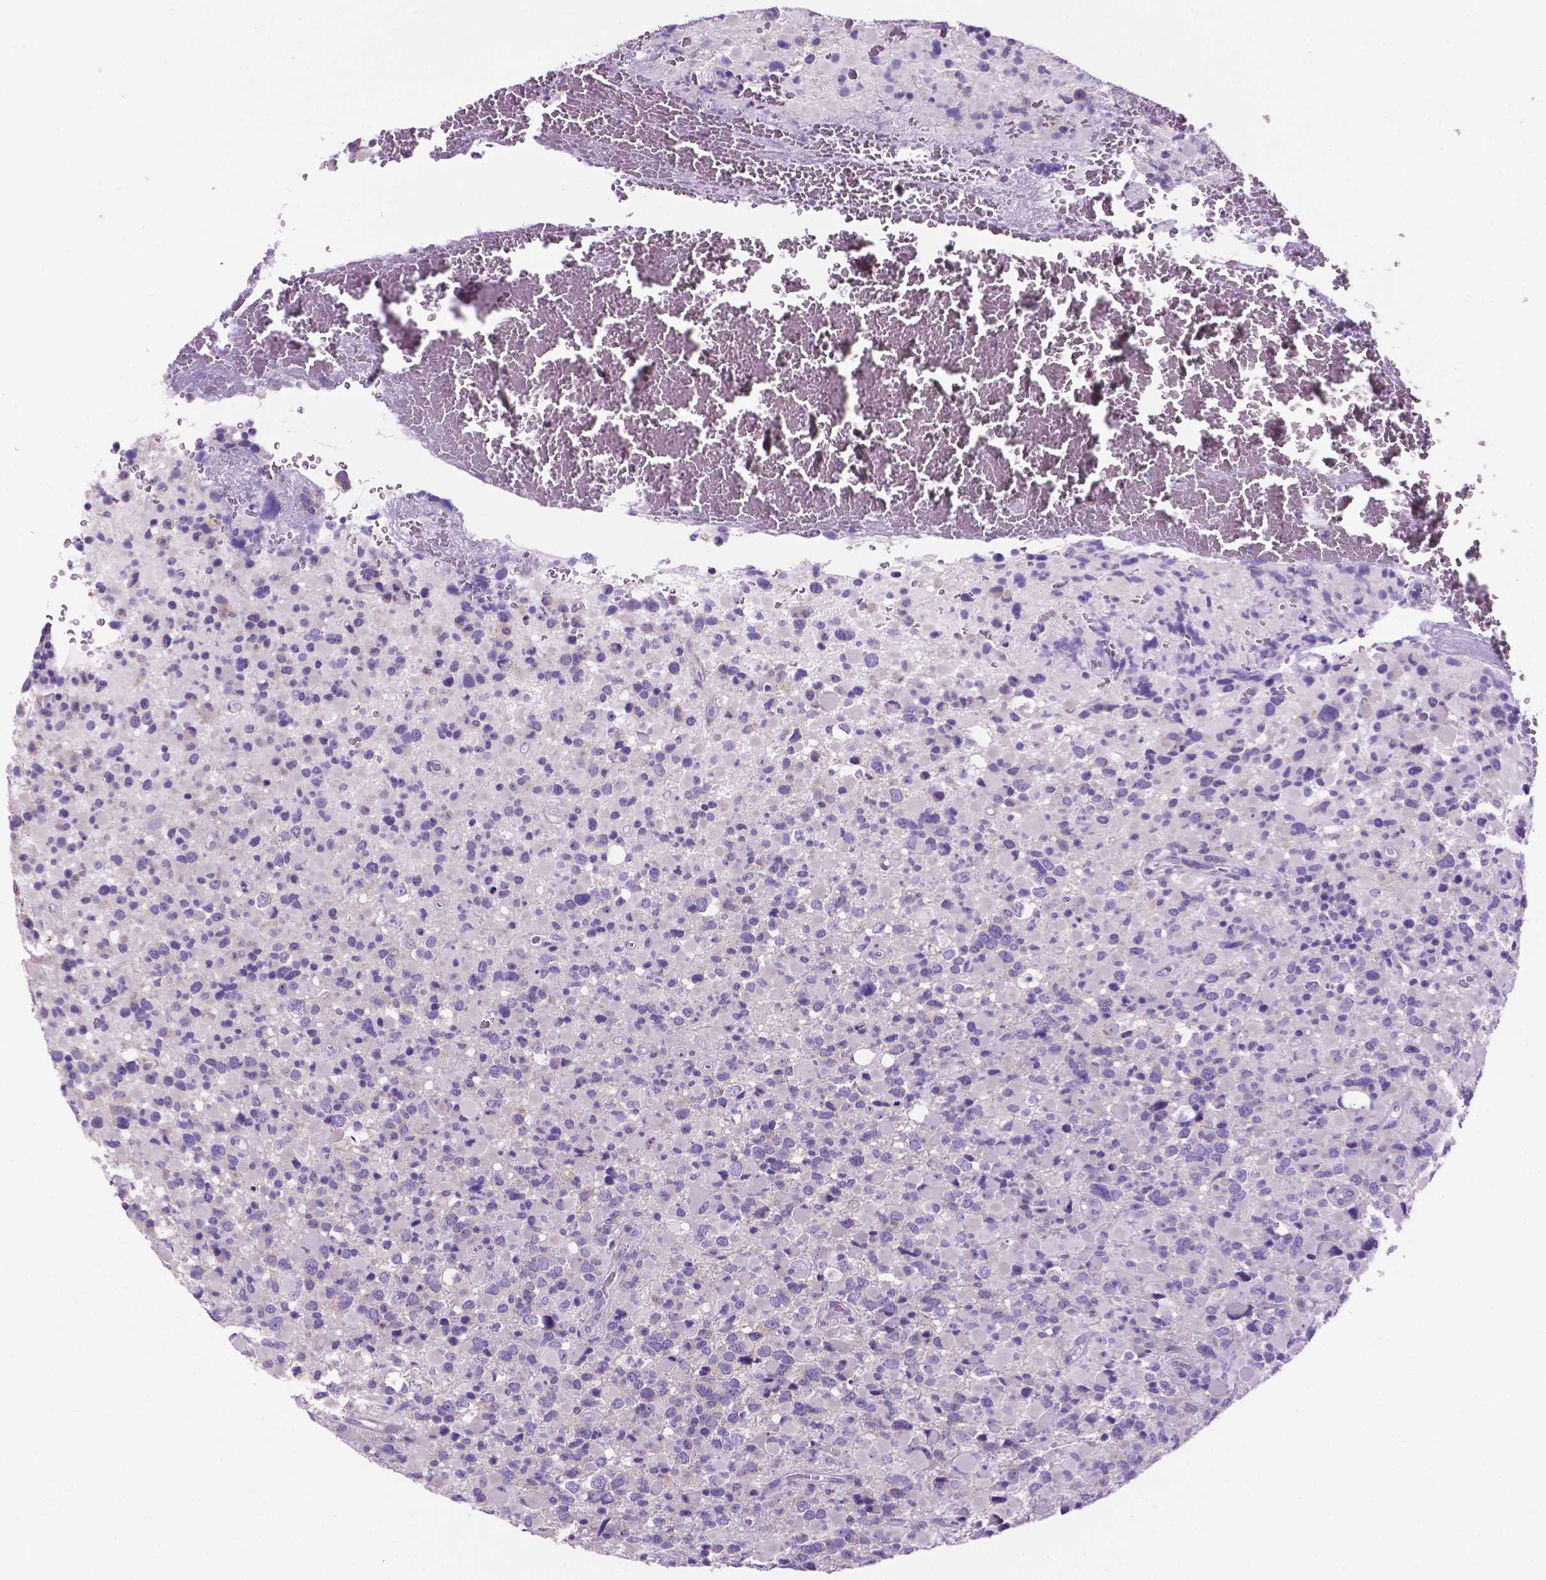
{"staining": {"intensity": "negative", "quantity": "none", "location": "none"}, "tissue": "glioma", "cell_type": "Tumor cells", "image_type": "cancer", "snomed": [{"axis": "morphology", "description": "Glioma, malignant, High grade"}, {"axis": "topography", "description": "Brain"}], "caption": "An immunohistochemistry (IHC) histopathology image of glioma is shown. There is no staining in tumor cells of glioma.", "gene": "SPDYA", "patient": {"sex": "female", "age": 40}}